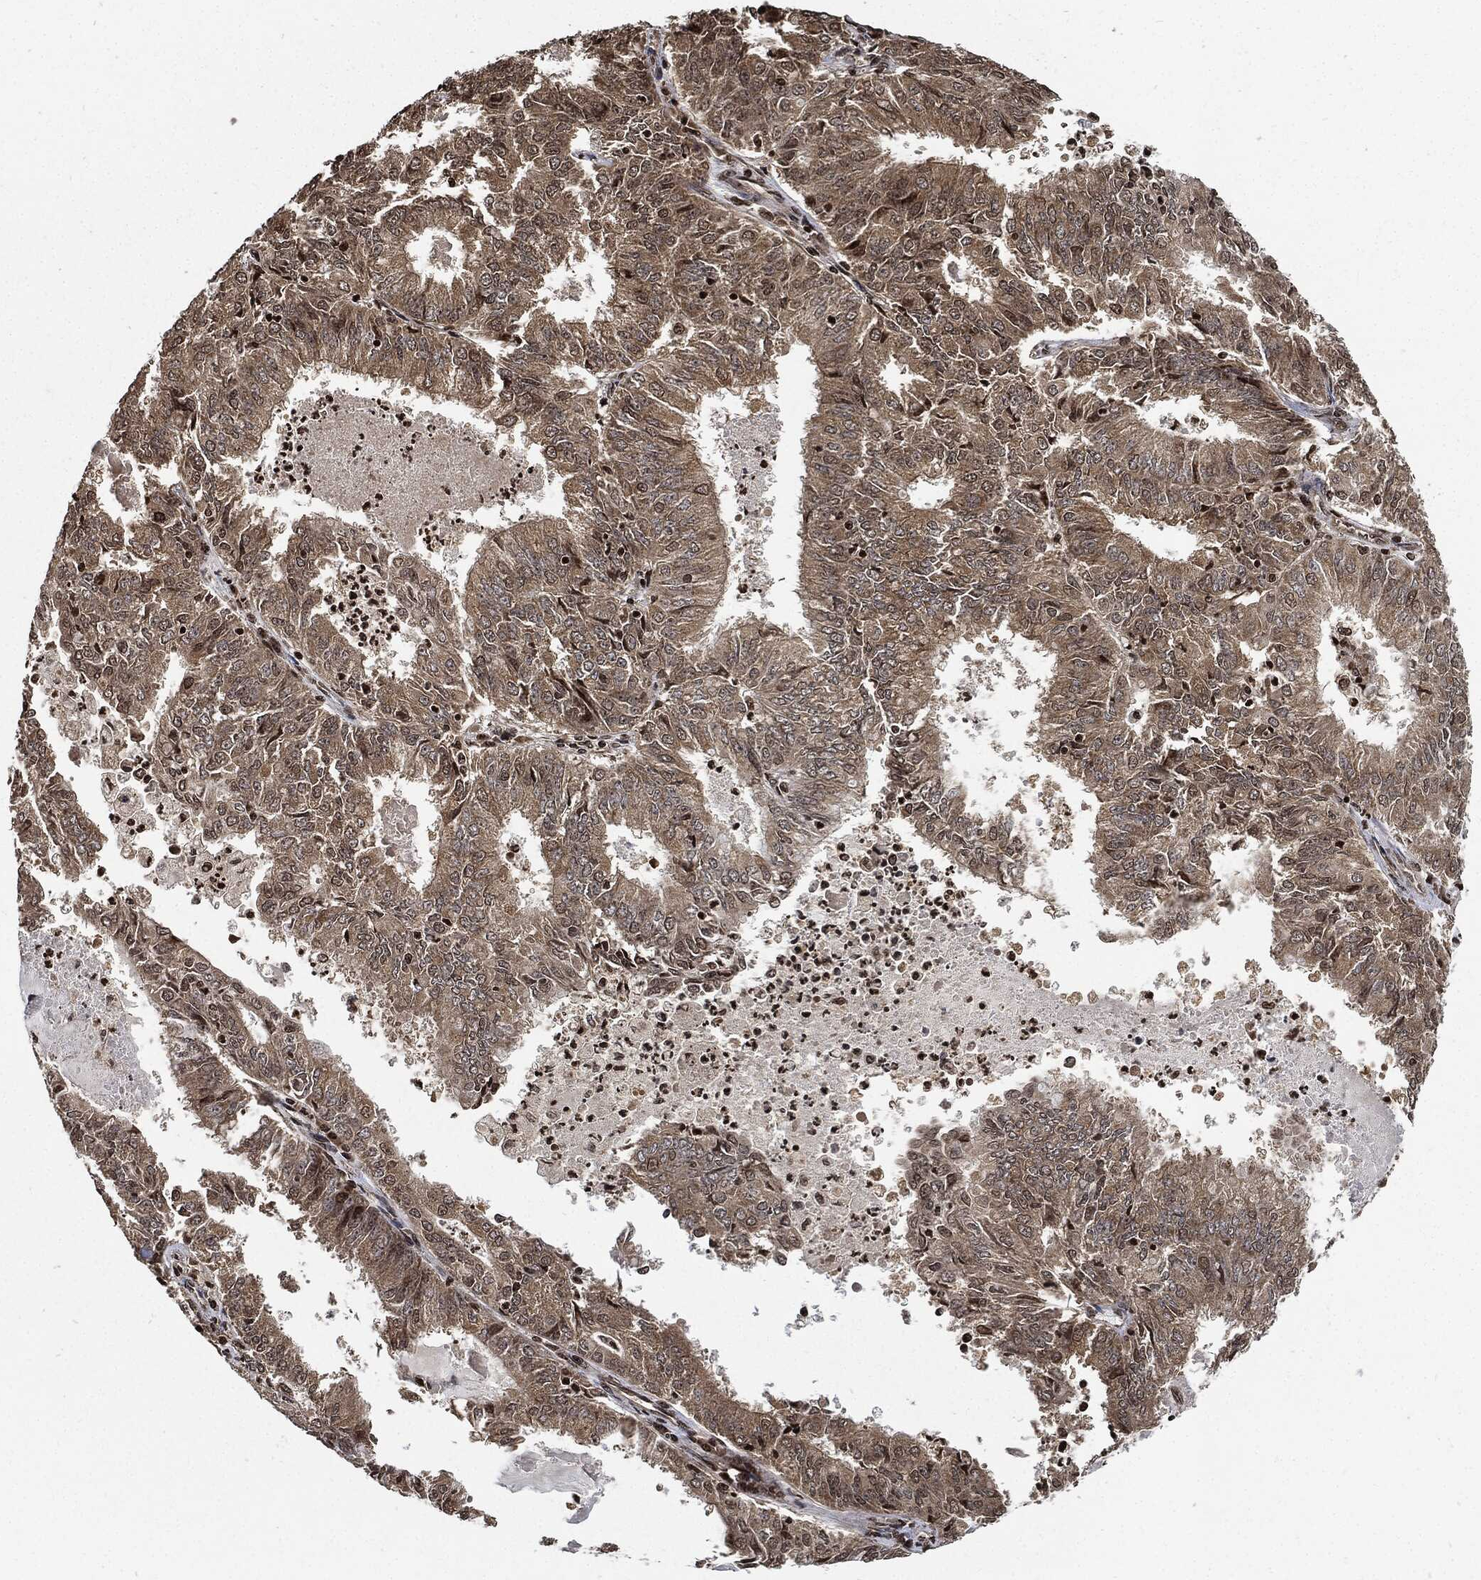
{"staining": {"intensity": "weak", "quantity": ">75%", "location": "cytoplasmic/membranous"}, "tissue": "endometrial cancer", "cell_type": "Tumor cells", "image_type": "cancer", "snomed": [{"axis": "morphology", "description": "Adenocarcinoma, NOS"}, {"axis": "topography", "description": "Endometrium"}], "caption": "IHC (DAB (3,3'-diaminobenzidine)) staining of adenocarcinoma (endometrial) shows weak cytoplasmic/membranous protein staining in about >75% of tumor cells. (brown staining indicates protein expression, while blue staining denotes nuclei).", "gene": "PDK1", "patient": {"sex": "female", "age": 57}}